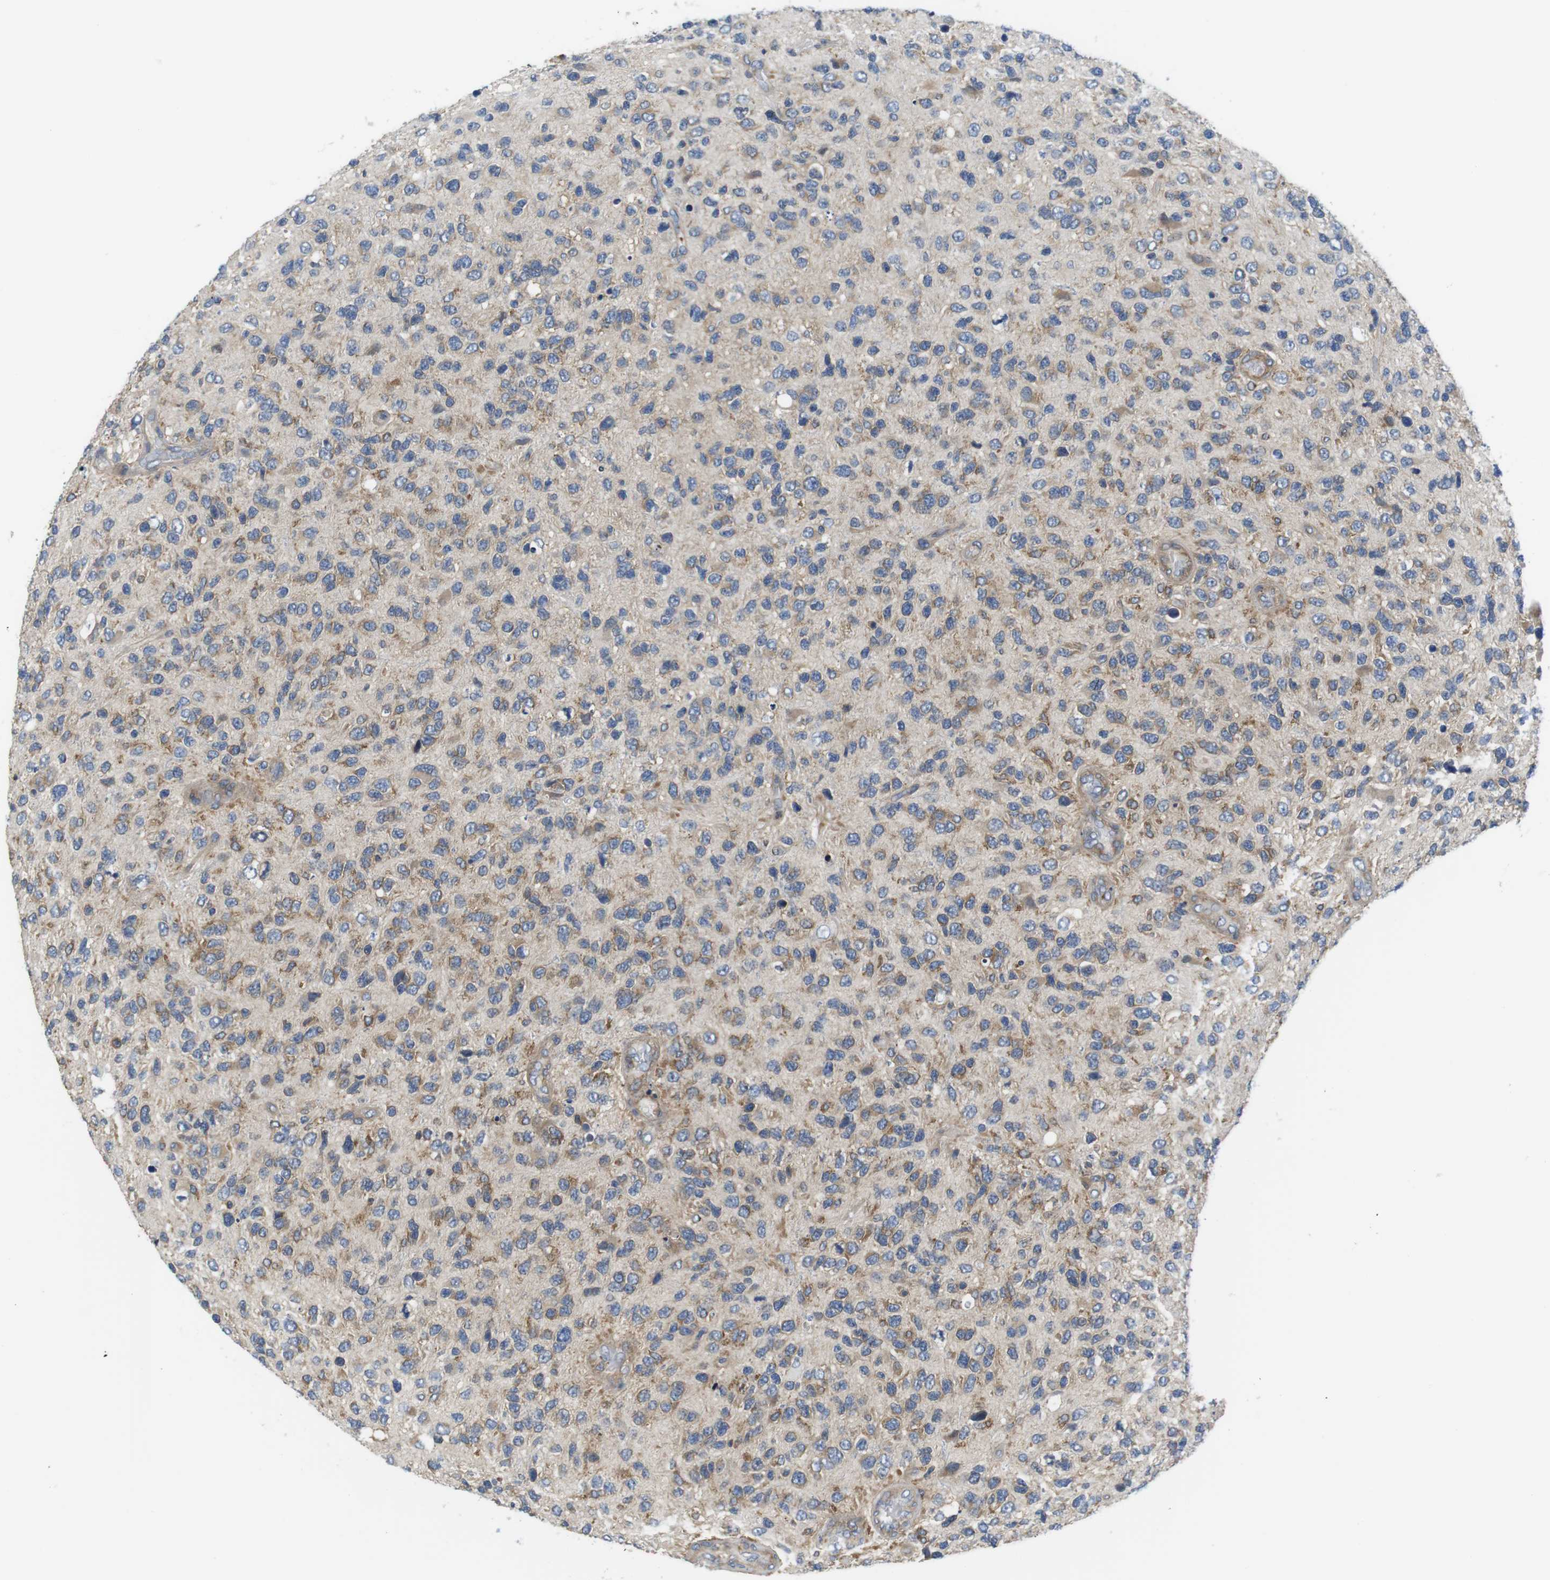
{"staining": {"intensity": "weak", "quantity": ">75%", "location": "cytoplasmic/membranous"}, "tissue": "glioma", "cell_type": "Tumor cells", "image_type": "cancer", "snomed": [{"axis": "morphology", "description": "Glioma, malignant, High grade"}, {"axis": "topography", "description": "Brain"}], "caption": "Malignant high-grade glioma was stained to show a protein in brown. There is low levels of weak cytoplasmic/membranous positivity in about >75% of tumor cells. (IHC, brightfield microscopy, high magnification).", "gene": "HERPUD2", "patient": {"sex": "female", "age": 58}}